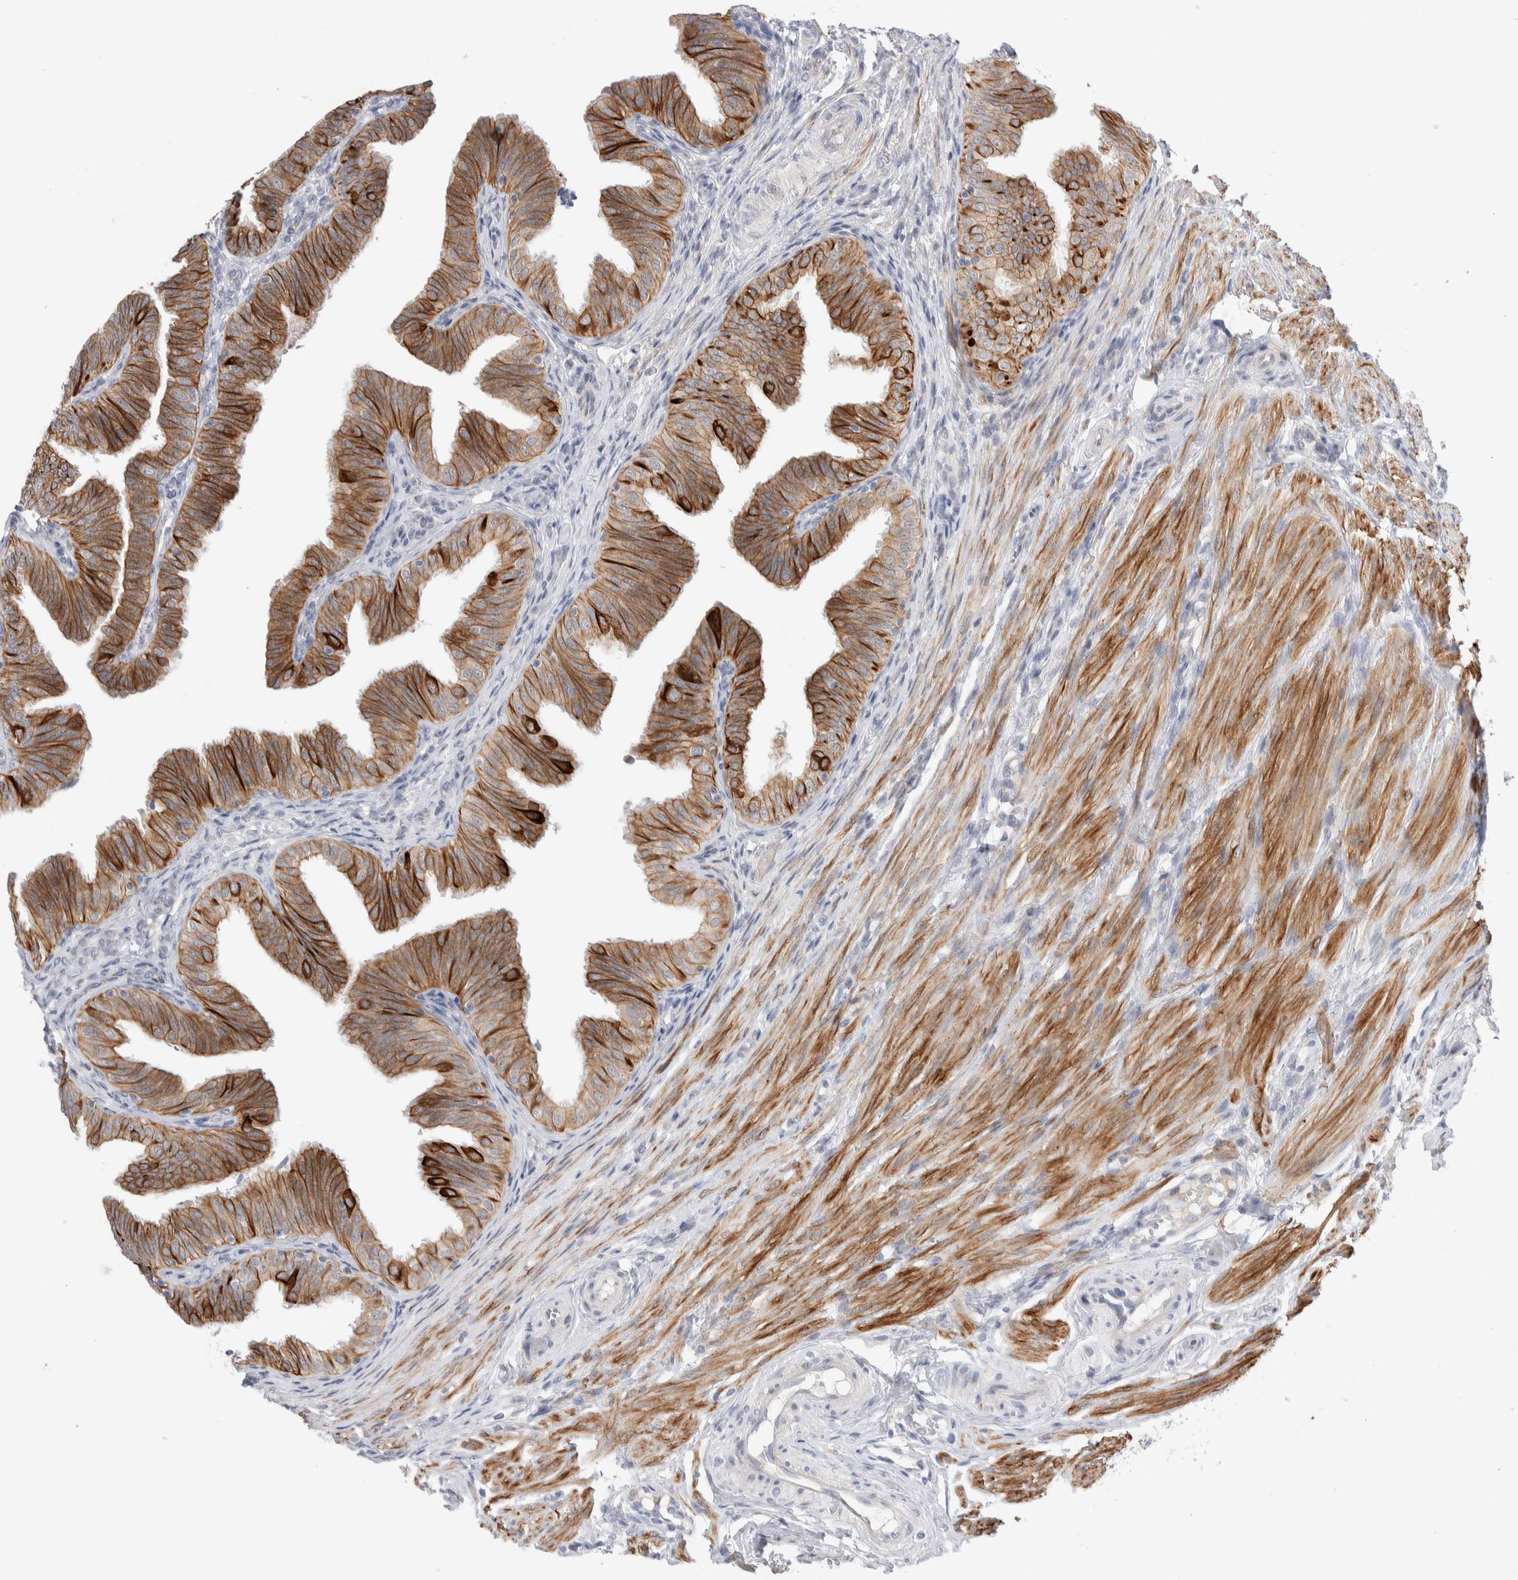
{"staining": {"intensity": "moderate", "quantity": ">75%", "location": "cytoplasmic/membranous"}, "tissue": "fallopian tube", "cell_type": "Glandular cells", "image_type": "normal", "snomed": [{"axis": "morphology", "description": "Normal tissue, NOS"}, {"axis": "topography", "description": "Fallopian tube"}], "caption": "Immunohistochemistry (DAB) staining of benign fallopian tube exhibits moderate cytoplasmic/membranous protein staining in approximately >75% of glandular cells. (Brightfield microscopy of DAB IHC at high magnification).", "gene": "C1orf112", "patient": {"sex": "female", "age": 35}}